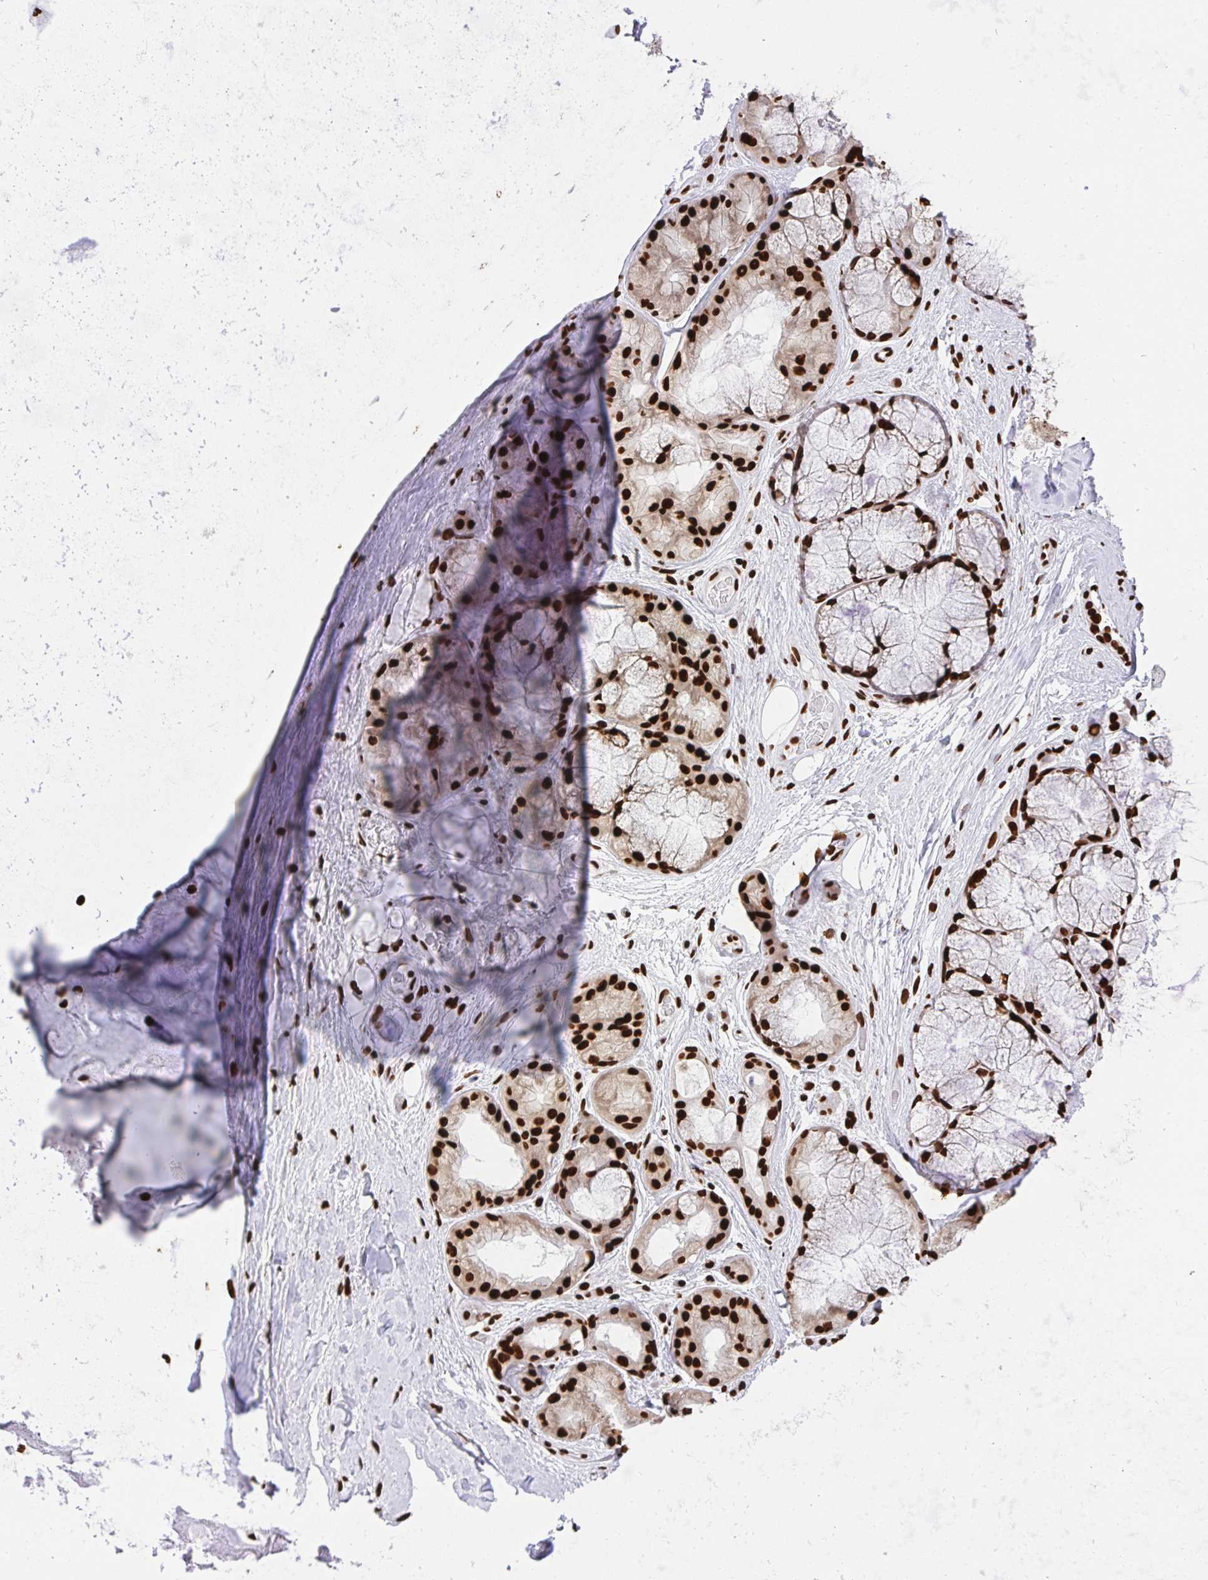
{"staining": {"intensity": "strong", "quantity": ">75%", "location": "nuclear"}, "tissue": "adipose tissue", "cell_type": "Adipocytes", "image_type": "normal", "snomed": [{"axis": "morphology", "description": "Normal tissue, NOS"}, {"axis": "topography", "description": "Lymph node"}, {"axis": "topography", "description": "Cartilage tissue"}, {"axis": "topography", "description": "Nasopharynx"}], "caption": "IHC photomicrograph of unremarkable human adipose tissue stained for a protein (brown), which exhibits high levels of strong nuclear positivity in about >75% of adipocytes.", "gene": "HNRNPL", "patient": {"sex": "male", "age": 63}}